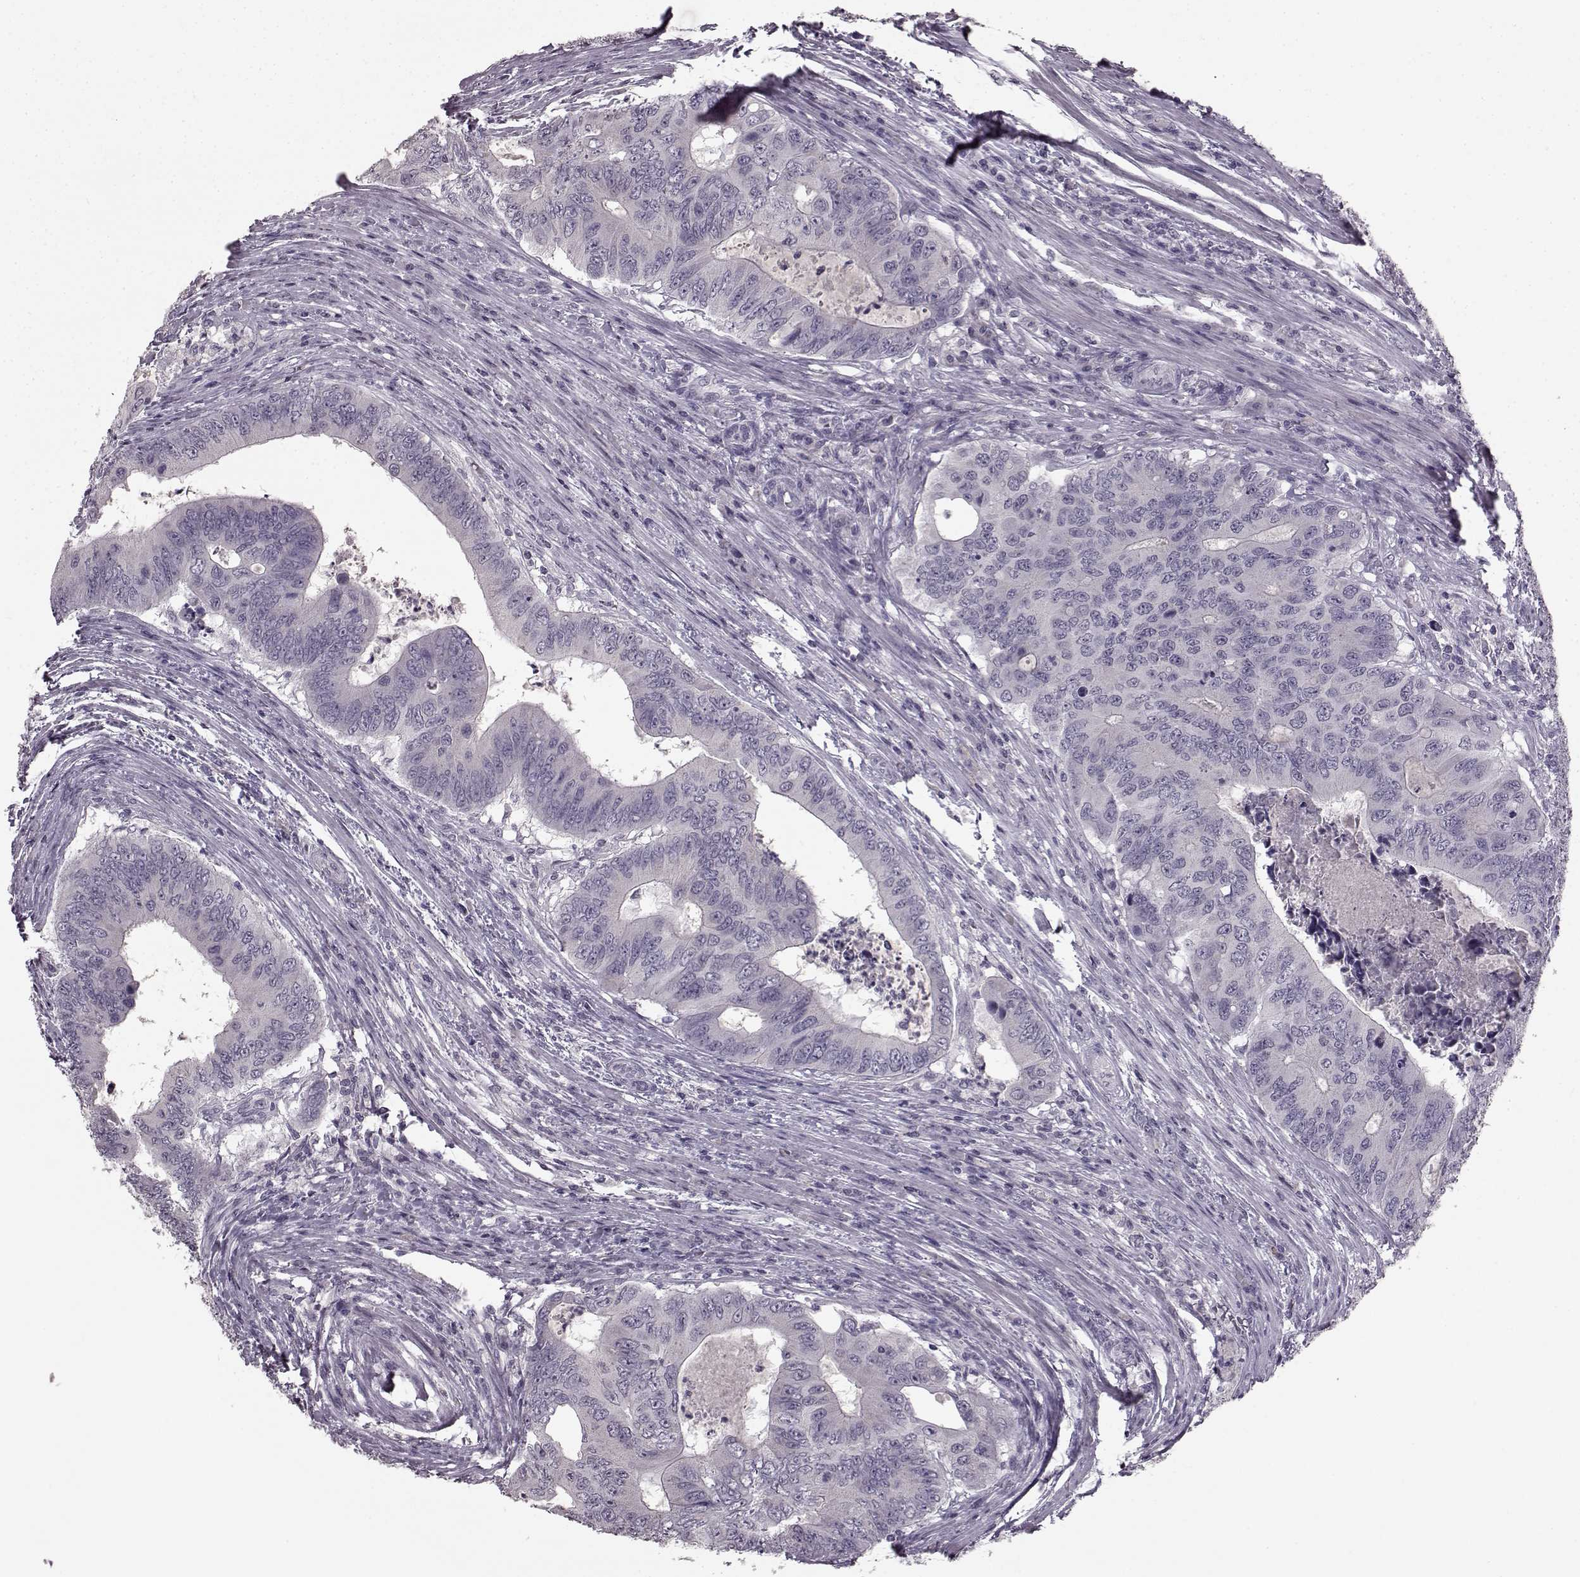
{"staining": {"intensity": "negative", "quantity": "none", "location": "none"}, "tissue": "colorectal cancer", "cell_type": "Tumor cells", "image_type": "cancer", "snomed": [{"axis": "morphology", "description": "Adenocarcinoma, NOS"}, {"axis": "topography", "description": "Colon"}], "caption": "Immunohistochemistry (IHC) image of neoplastic tissue: adenocarcinoma (colorectal) stained with DAB (3,3'-diaminobenzidine) reveals no significant protein staining in tumor cells.", "gene": "LHB", "patient": {"sex": "male", "age": 53}}